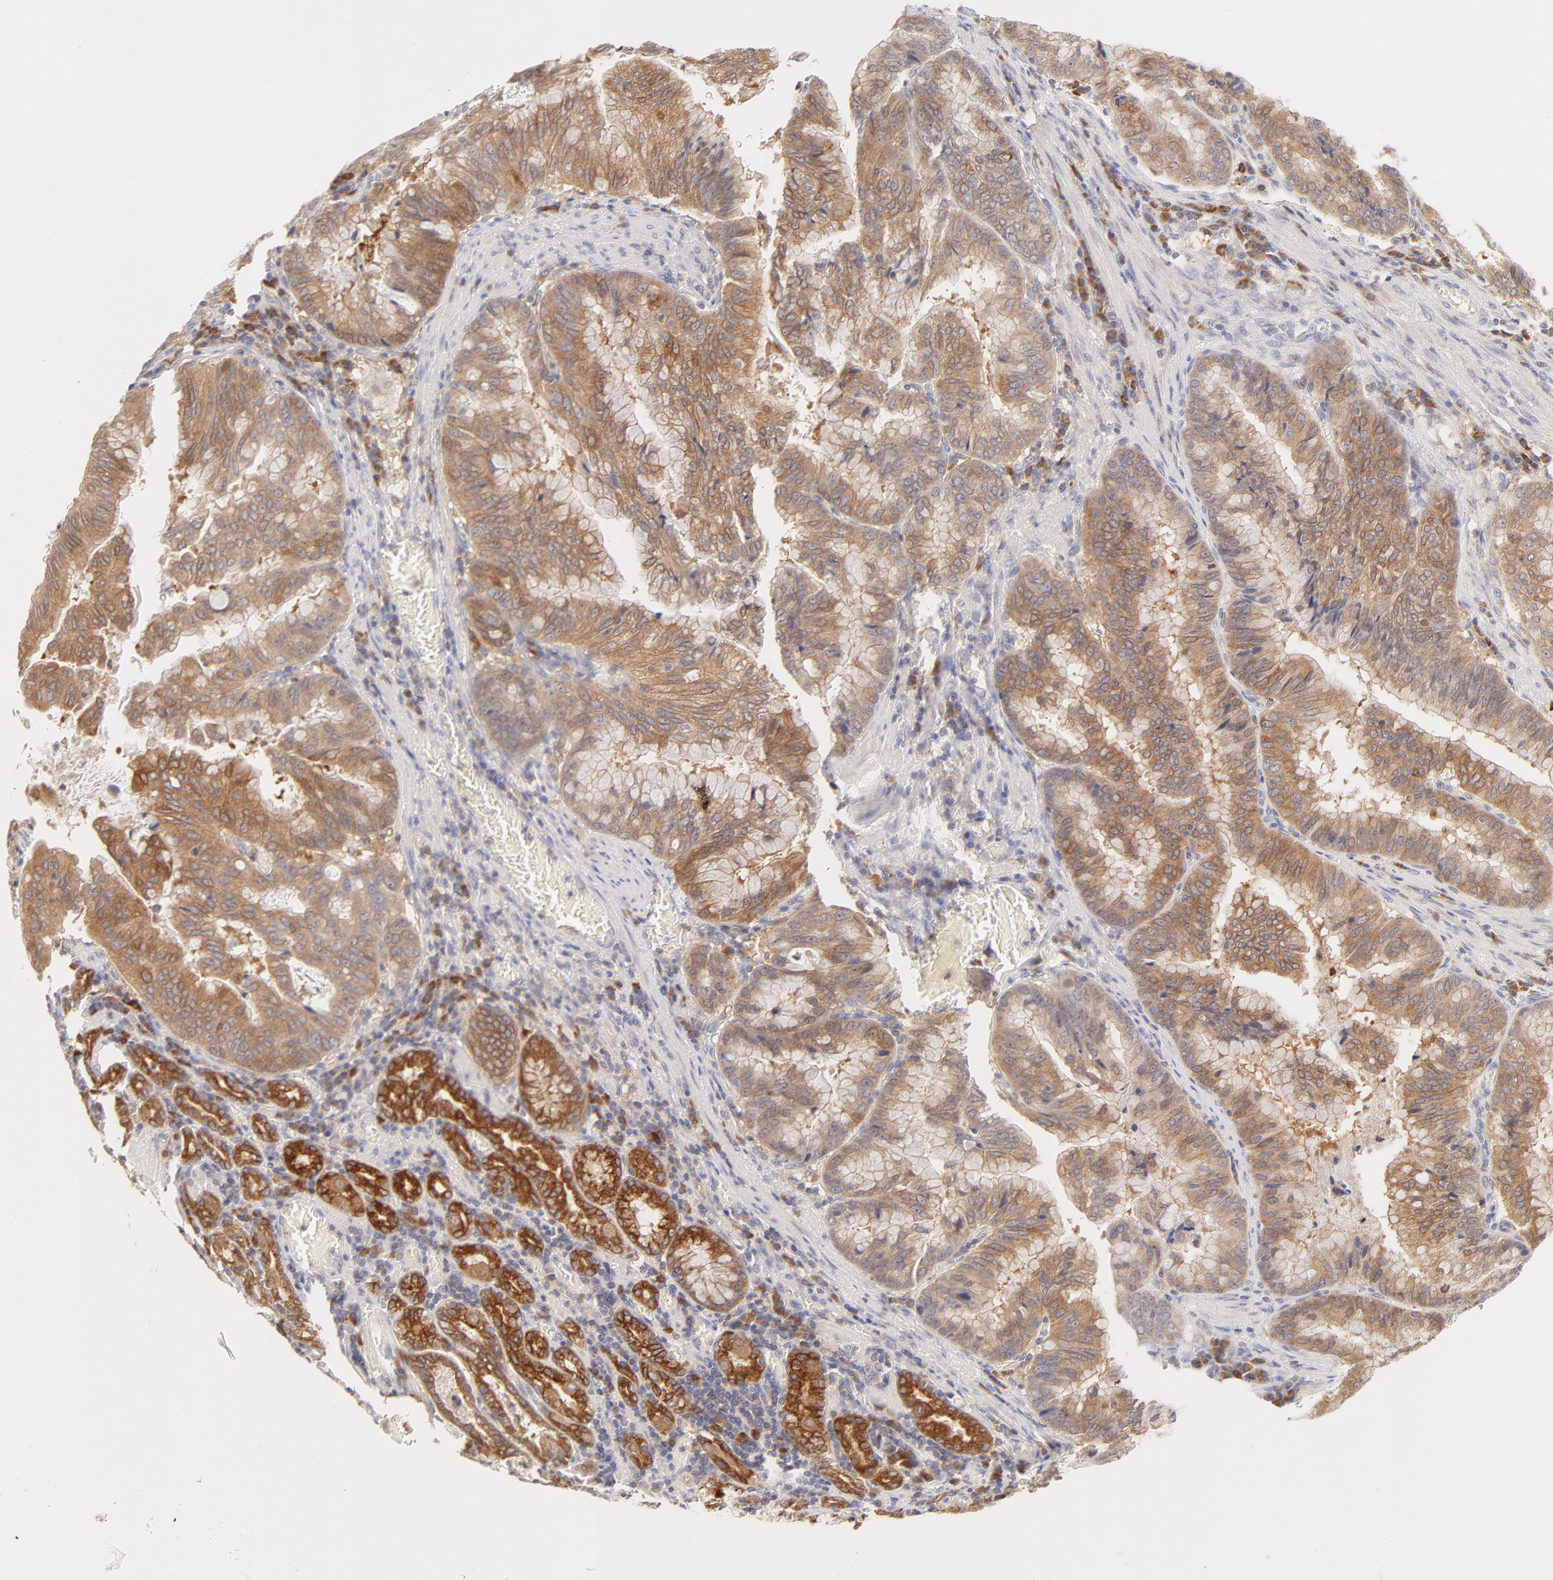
{"staining": {"intensity": "moderate", "quantity": ">75%", "location": "cytoplasmic/membranous"}, "tissue": "stomach cancer", "cell_type": "Tumor cells", "image_type": "cancer", "snomed": [{"axis": "morphology", "description": "Adenocarcinoma, NOS"}, {"axis": "topography", "description": "Stomach, upper"}], "caption": "Immunohistochemistry staining of stomach adenocarcinoma, which reveals medium levels of moderate cytoplasmic/membranous positivity in about >75% of tumor cells indicating moderate cytoplasmic/membranous protein positivity. The staining was performed using DAB (brown) for protein detection and nuclei were counterstained in hematoxylin (blue).", "gene": "RPS6KA1", "patient": {"sex": "male", "age": 80}}